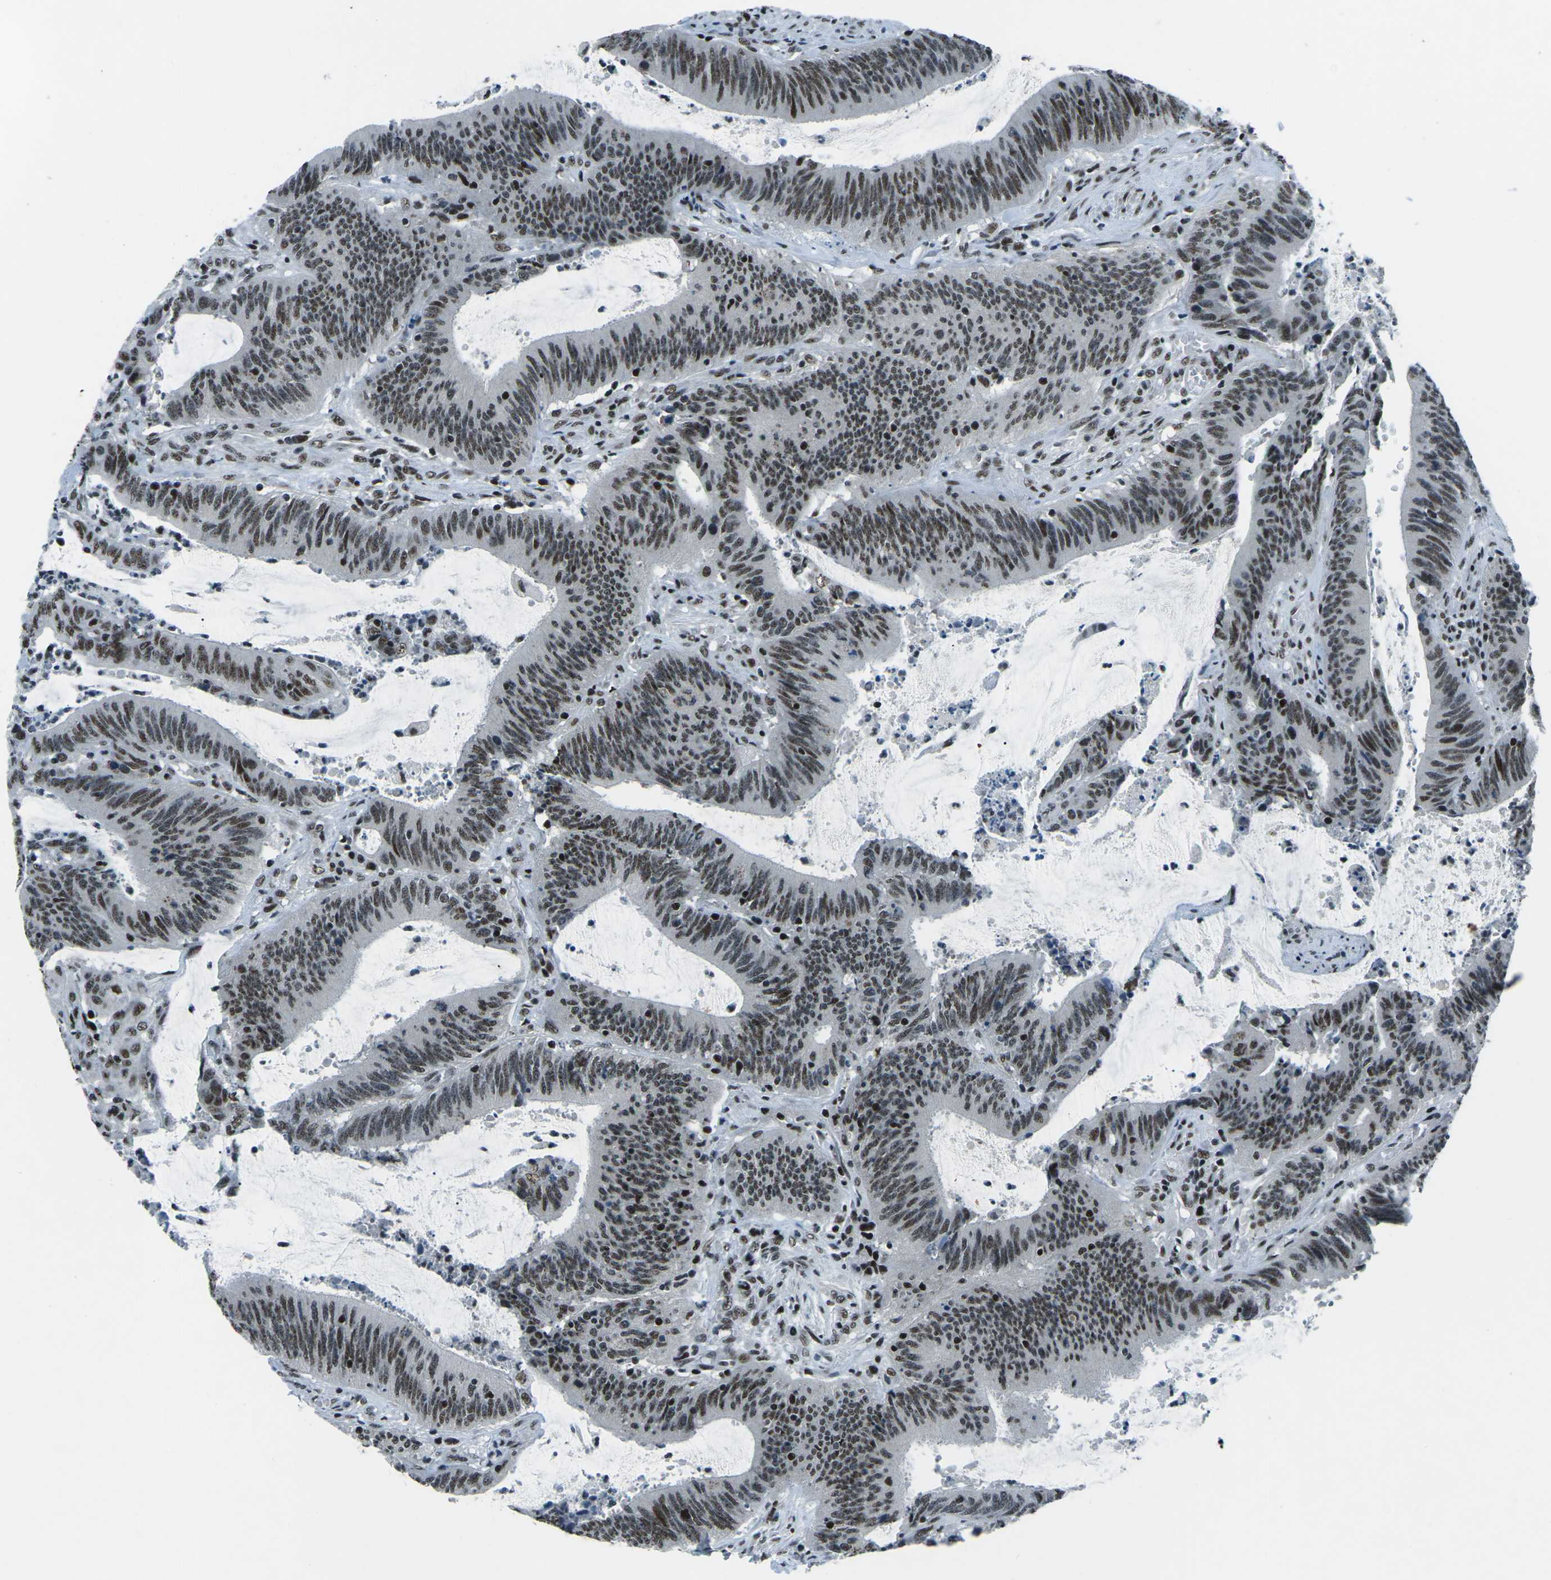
{"staining": {"intensity": "weak", "quantity": ">75%", "location": "nuclear"}, "tissue": "colorectal cancer", "cell_type": "Tumor cells", "image_type": "cancer", "snomed": [{"axis": "morphology", "description": "Normal tissue, NOS"}, {"axis": "morphology", "description": "Adenocarcinoma, NOS"}, {"axis": "topography", "description": "Rectum"}], "caption": "This photomicrograph reveals immunohistochemistry staining of colorectal cancer (adenocarcinoma), with low weak nuclear expression in approximately >75% of tumor cells.", "gene": "RBL2", "patient": {"sex": "female", "age": 66}}